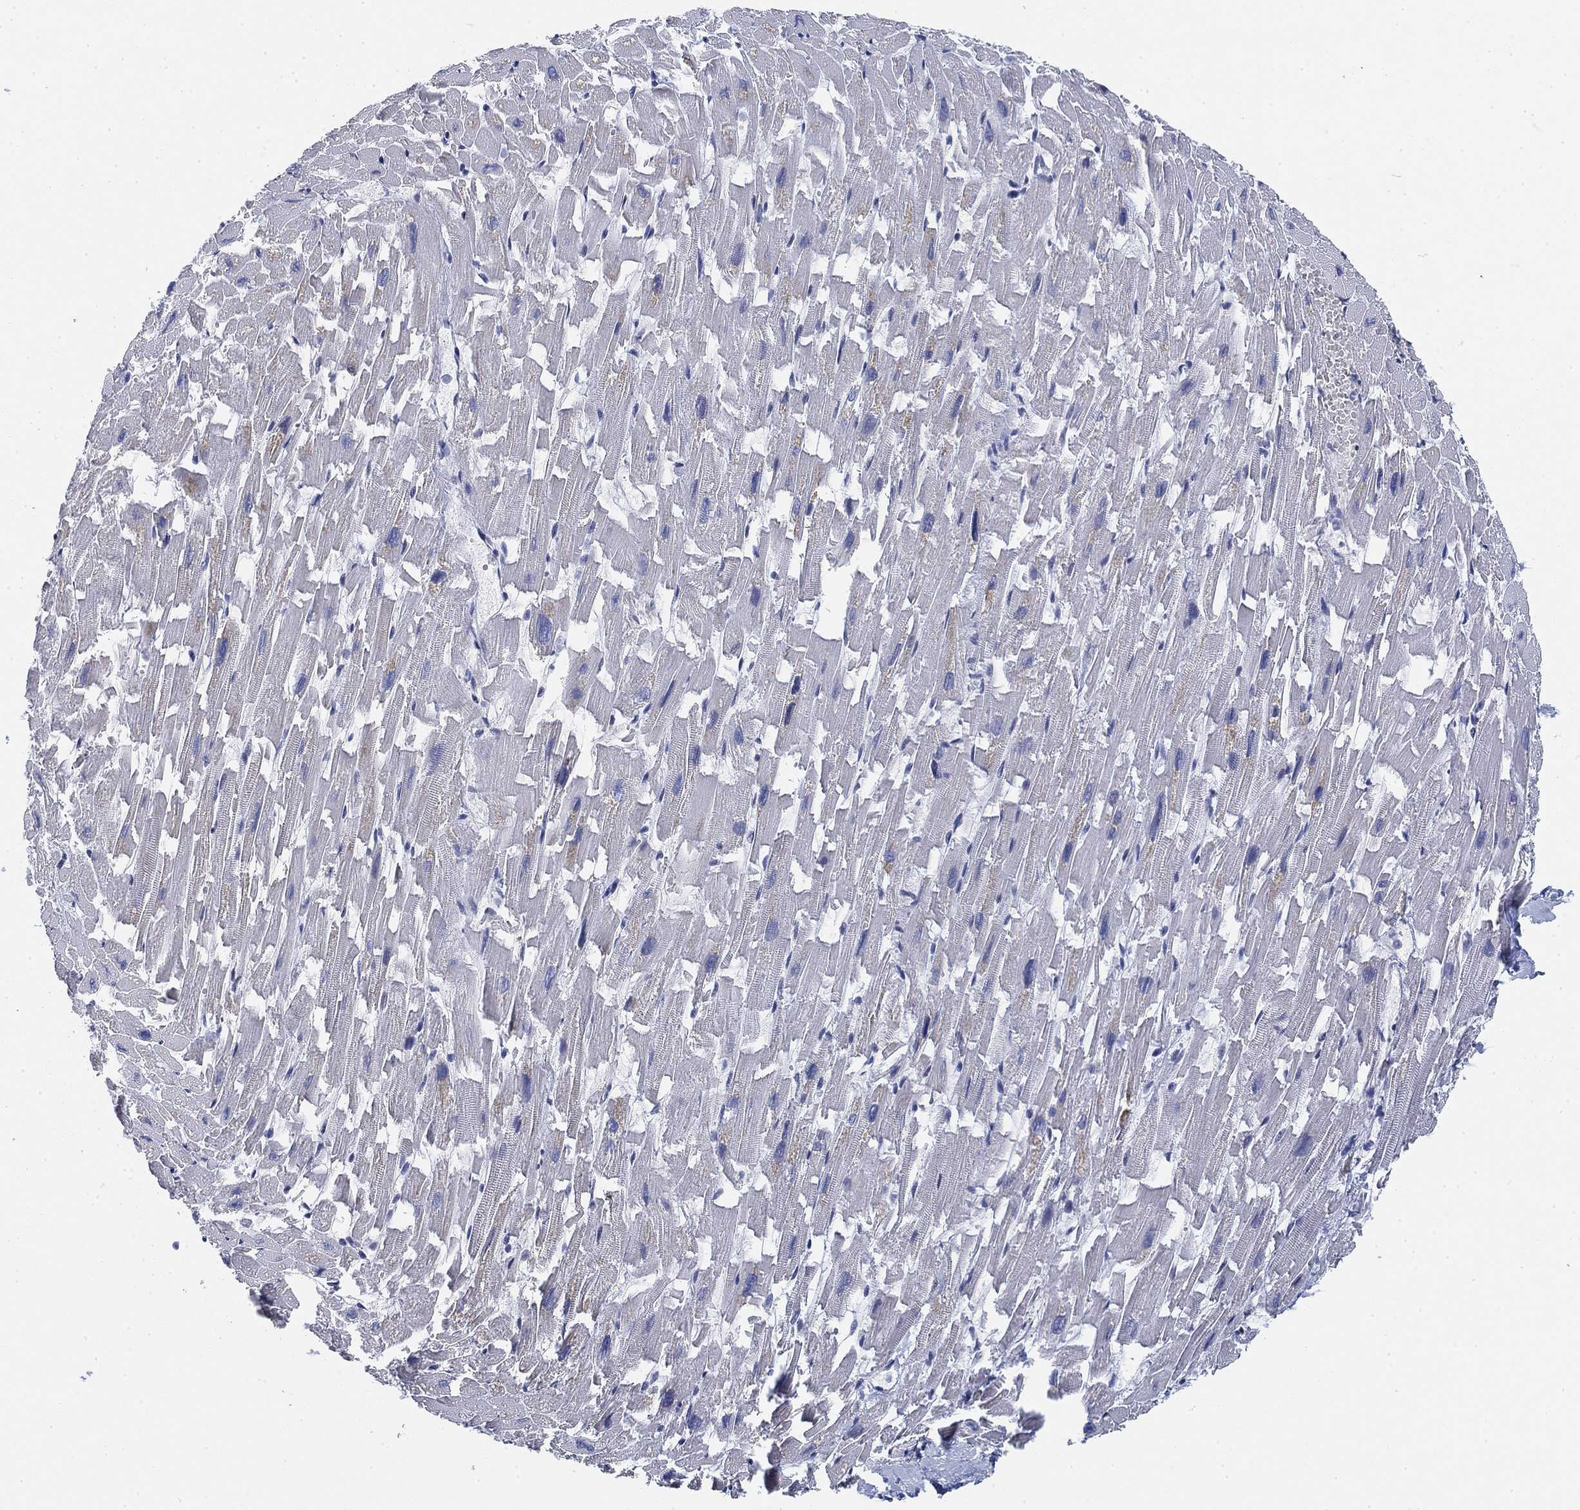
{"staining": {"intensity": "negative", "quantity": "none", "location": "none"}, "tissue": "heart muscle", "cell_type": "Cardiomyocytes", "image_type": "normal", "snomed": [{"axis": "morphology", "description": "Normal tissue, NOS"}, {"axis": "topography", "description": "Heart"}], "caption": "This photomicrograph is of unremarkable heart muscle stained with IHC to label a protein in brown with the nuclei are counter-stained blue. There is no expression in cardiomyocytes.", "gene": "FYB1", "patient": {"sex": "female", "age": 64}}